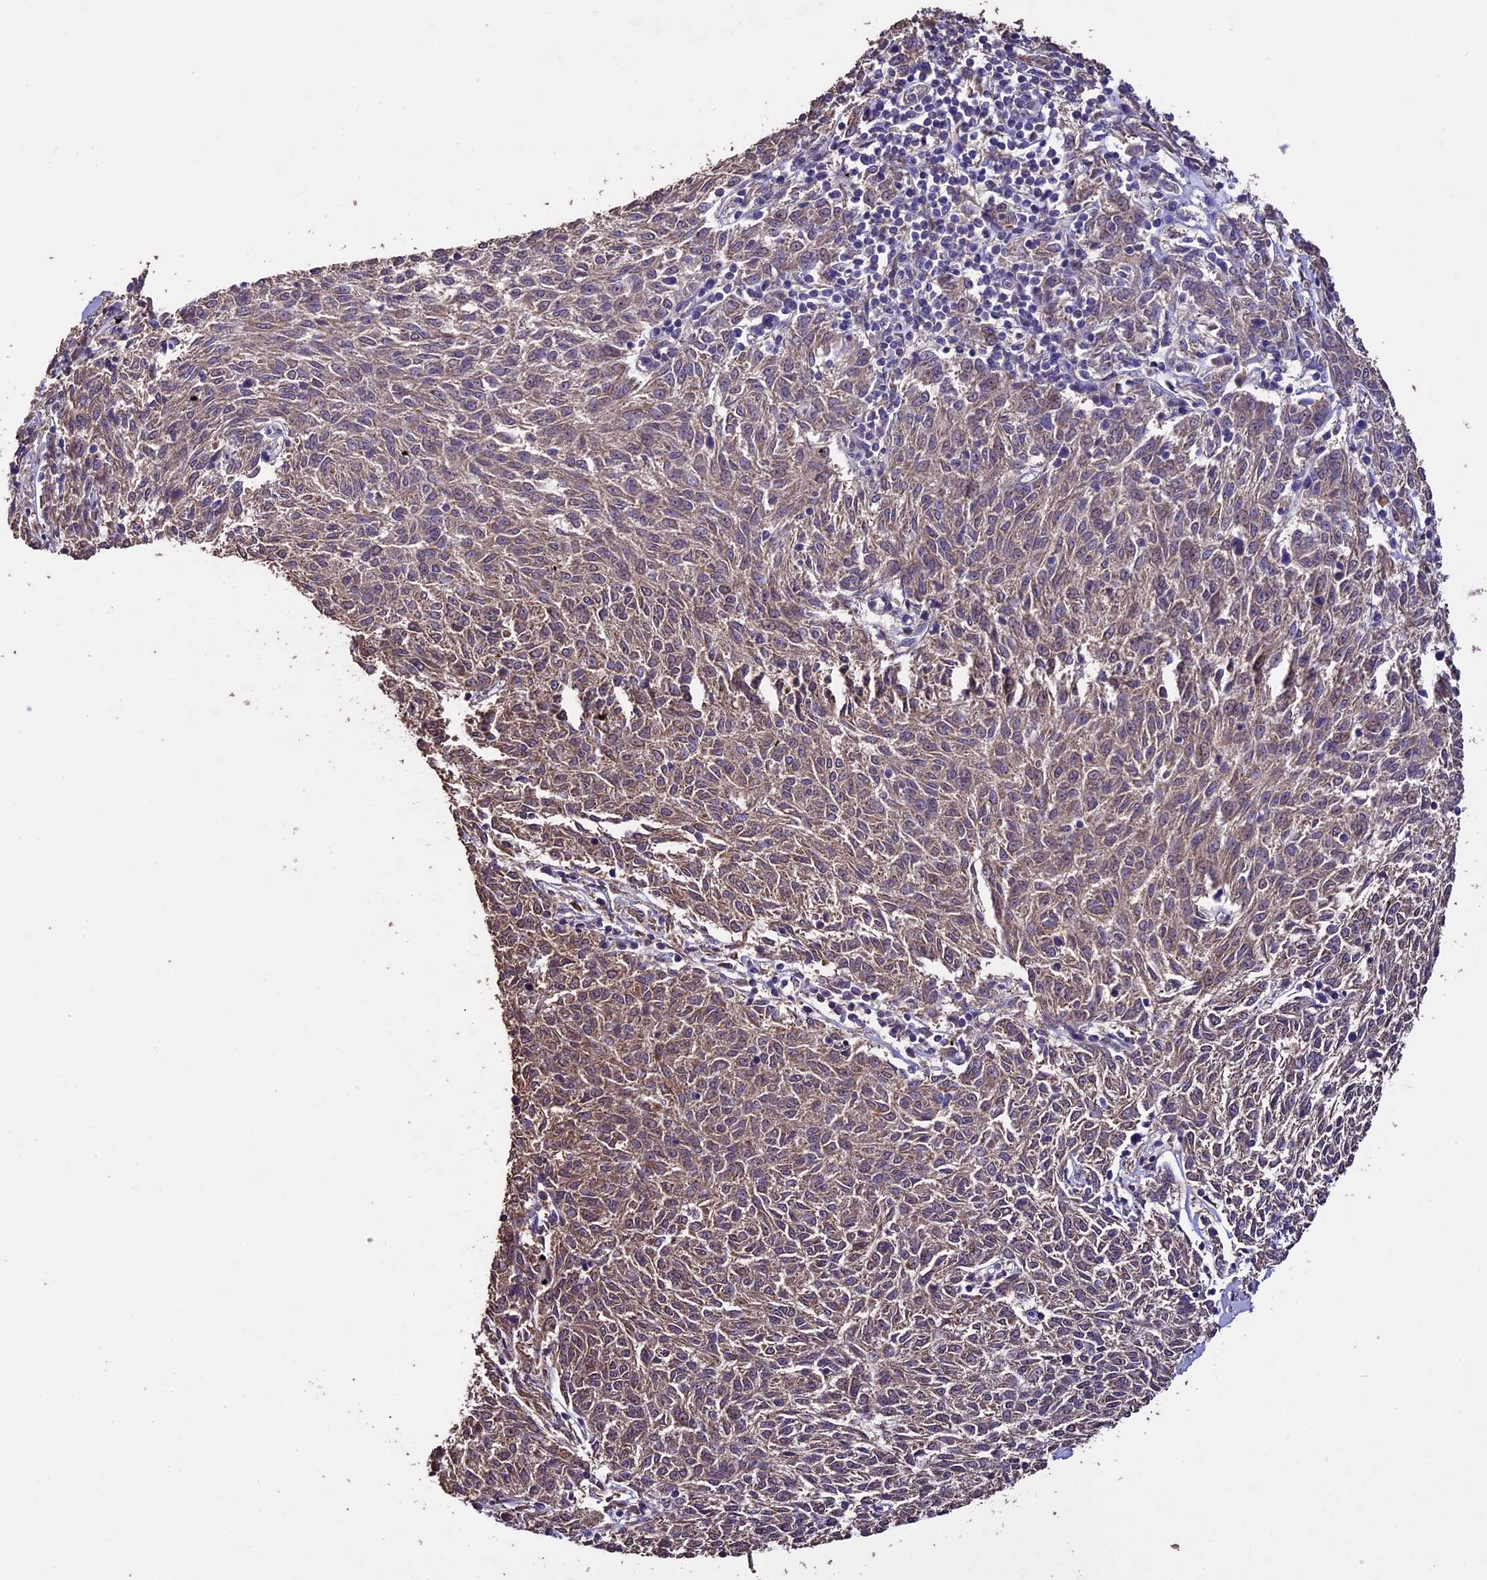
{"staining": {"intensity": "moderate", "quantity": ">75%", "location": "cytoplasmic/membranous"}, "tissue": "melanoma", "cell_type": "Tumor cells", "image_type": "cancer", "snomed": [{"axis": "morphology", "description": "Malignant melanoma, NOS"}, {"axis": "topography", "description": "Skin"}], "caption": "A micrograph of human melanoma stained for a protein displays moderate cytoplasmic/membranous brown staining in tumor cells.", "gene": "DIS3L", "patient": {"sex": "female", "age": 72}}